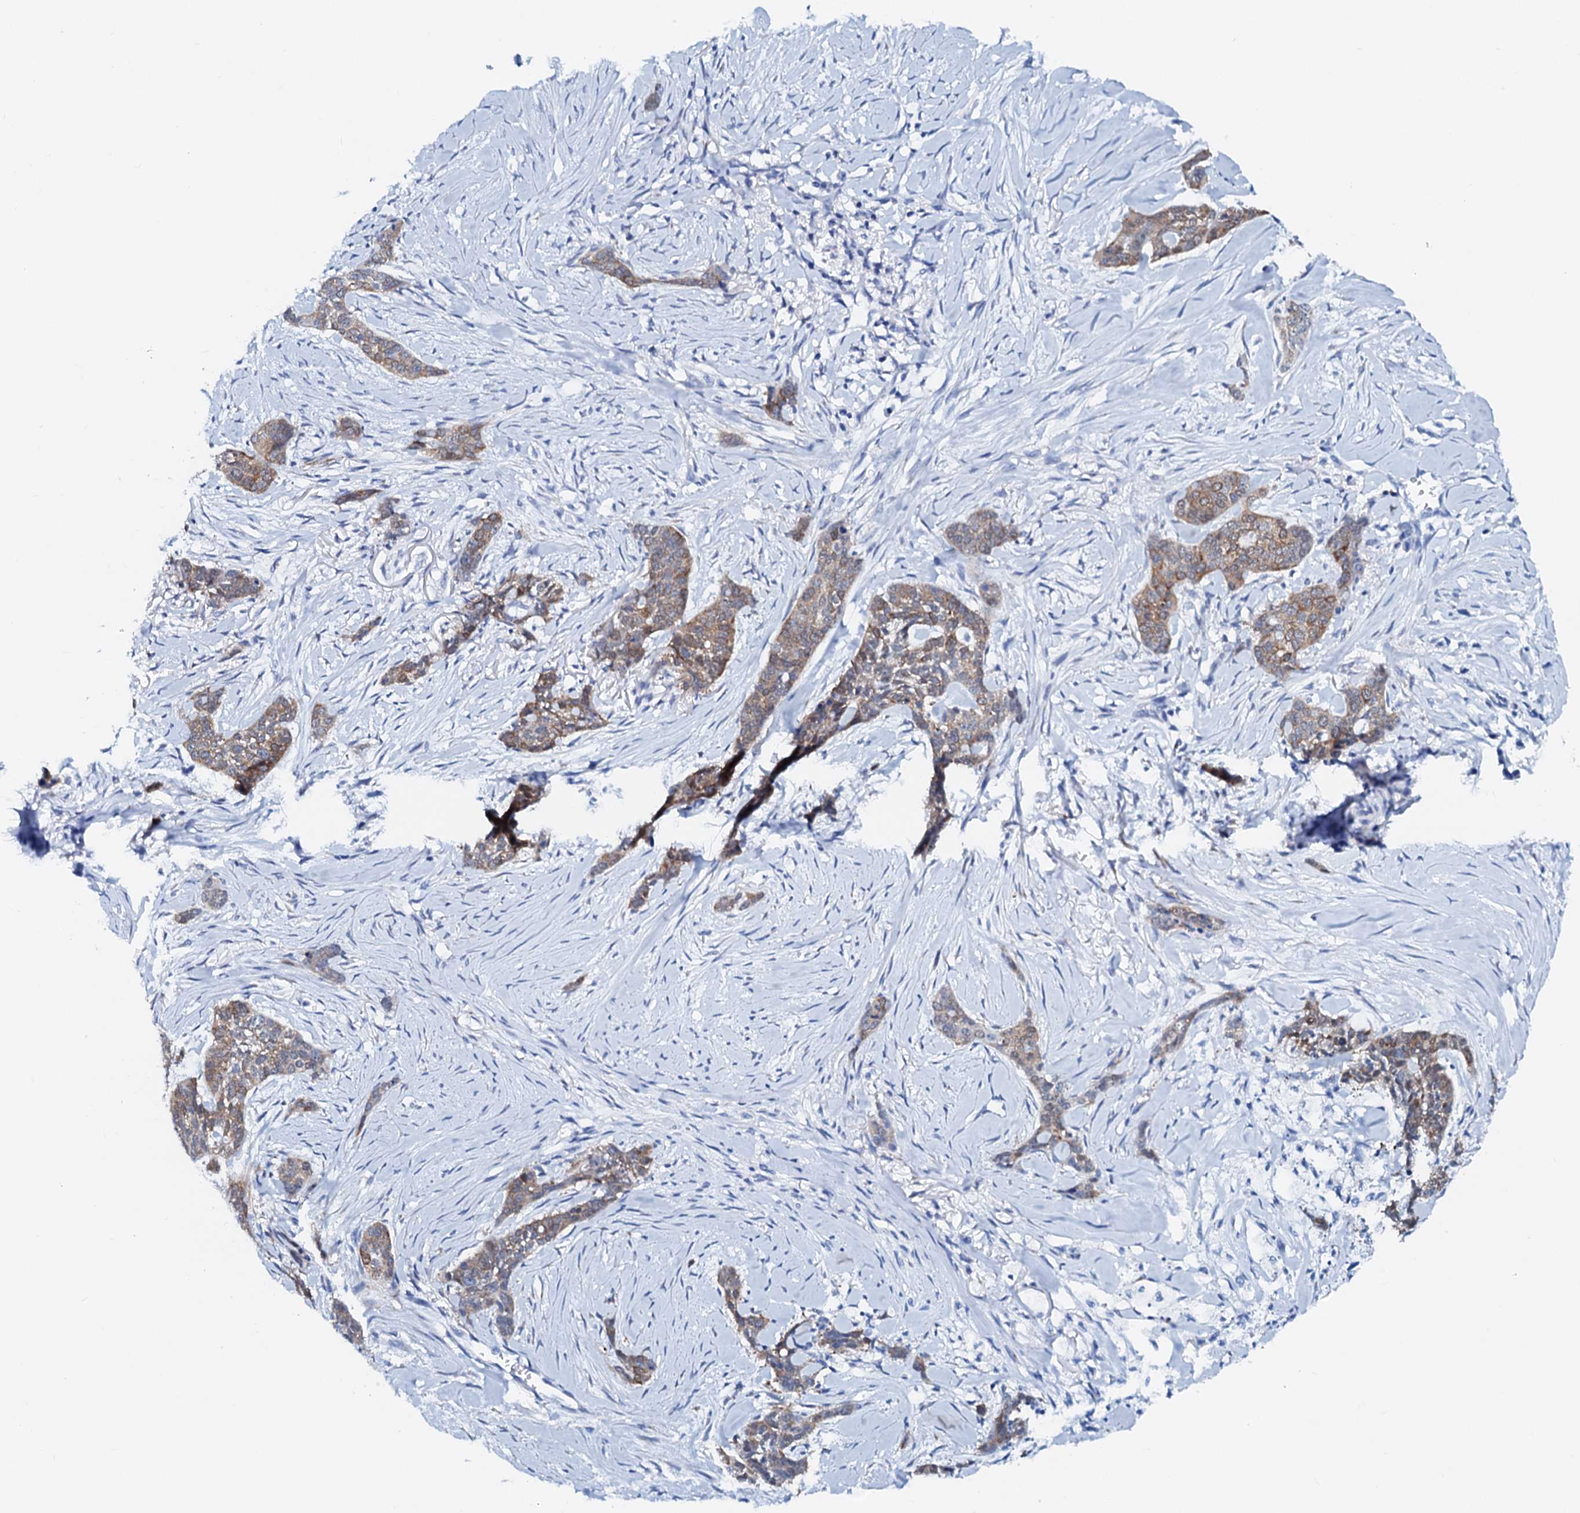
{"staining": {"intensity": "weak", "quantity": ">75%", "location": "cytoplasmic/membranous"}, "tissue": "skin cancer", "cell_type": "Tumor cells", "image_type": "cancer", "snomed": [{"axis": "morphology", "description": "Basal cell carcinoma"}, {"axis": "topography", "description": "Skin"}], "caption": "A high-resolution image shows IHC staining of skin cancer (basal cell carcinoma), which reveals weak cytoplasmic/membranous positivity in about >75% of tumor cells. (brown staining indicates protein expression, while blue staining denotes nuclei).", "gene": "AMER2", "patient": {"sex": "female", "age": 64}}